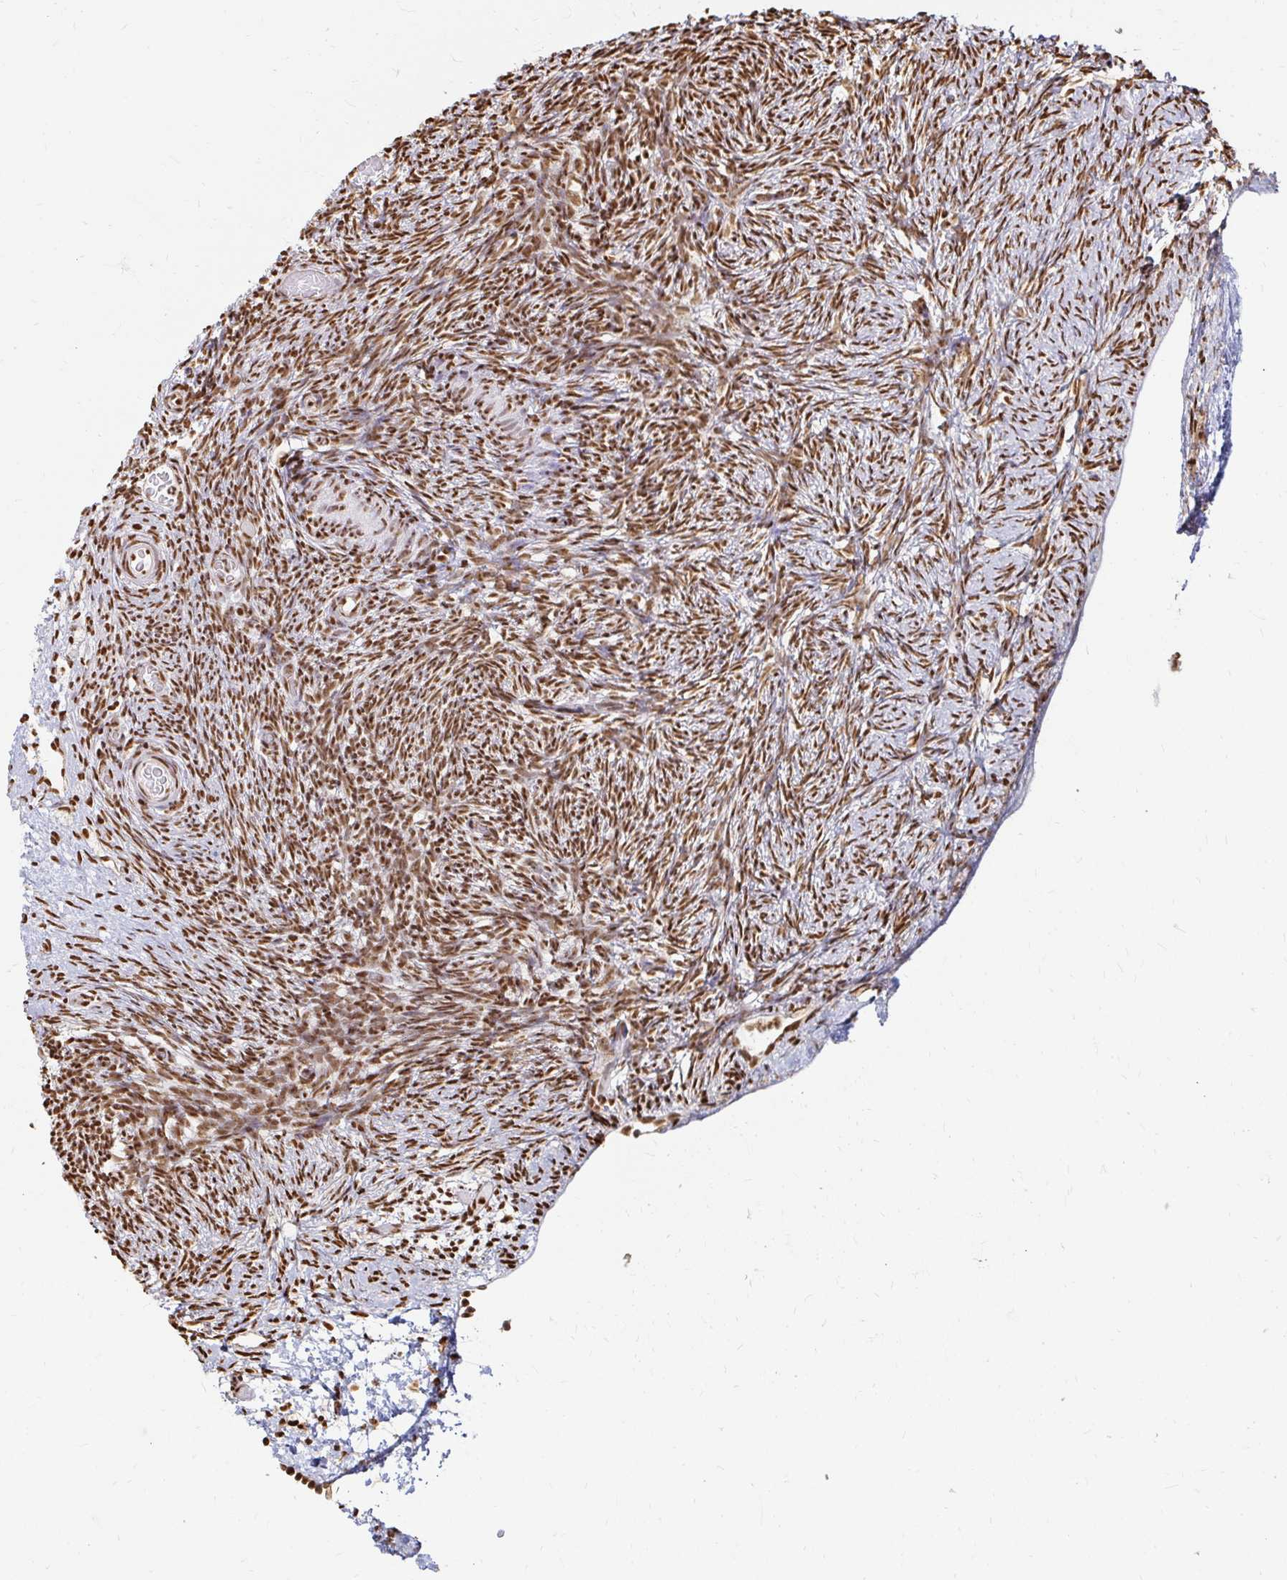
{"staining": {"intensity": "moderate", "quantity": ">75%", "location": "nuclear"}, "tissue": "ovary", "cell_type": "Ovarian stroma cells", "image_type": "normal", "snomed": [{"axis": "morphology", "description": "Normal tissue, NOS"}, {"axis": "topography", "description": "Ovary"}], "caption": "About >75% of ovarian stroma cells in normal ovary show moderate nuclear protein staining as visualized by brown immunohistochemical staining.", "gene": "HNRNPU", "patient": {"sex": "female", "age": 39}}